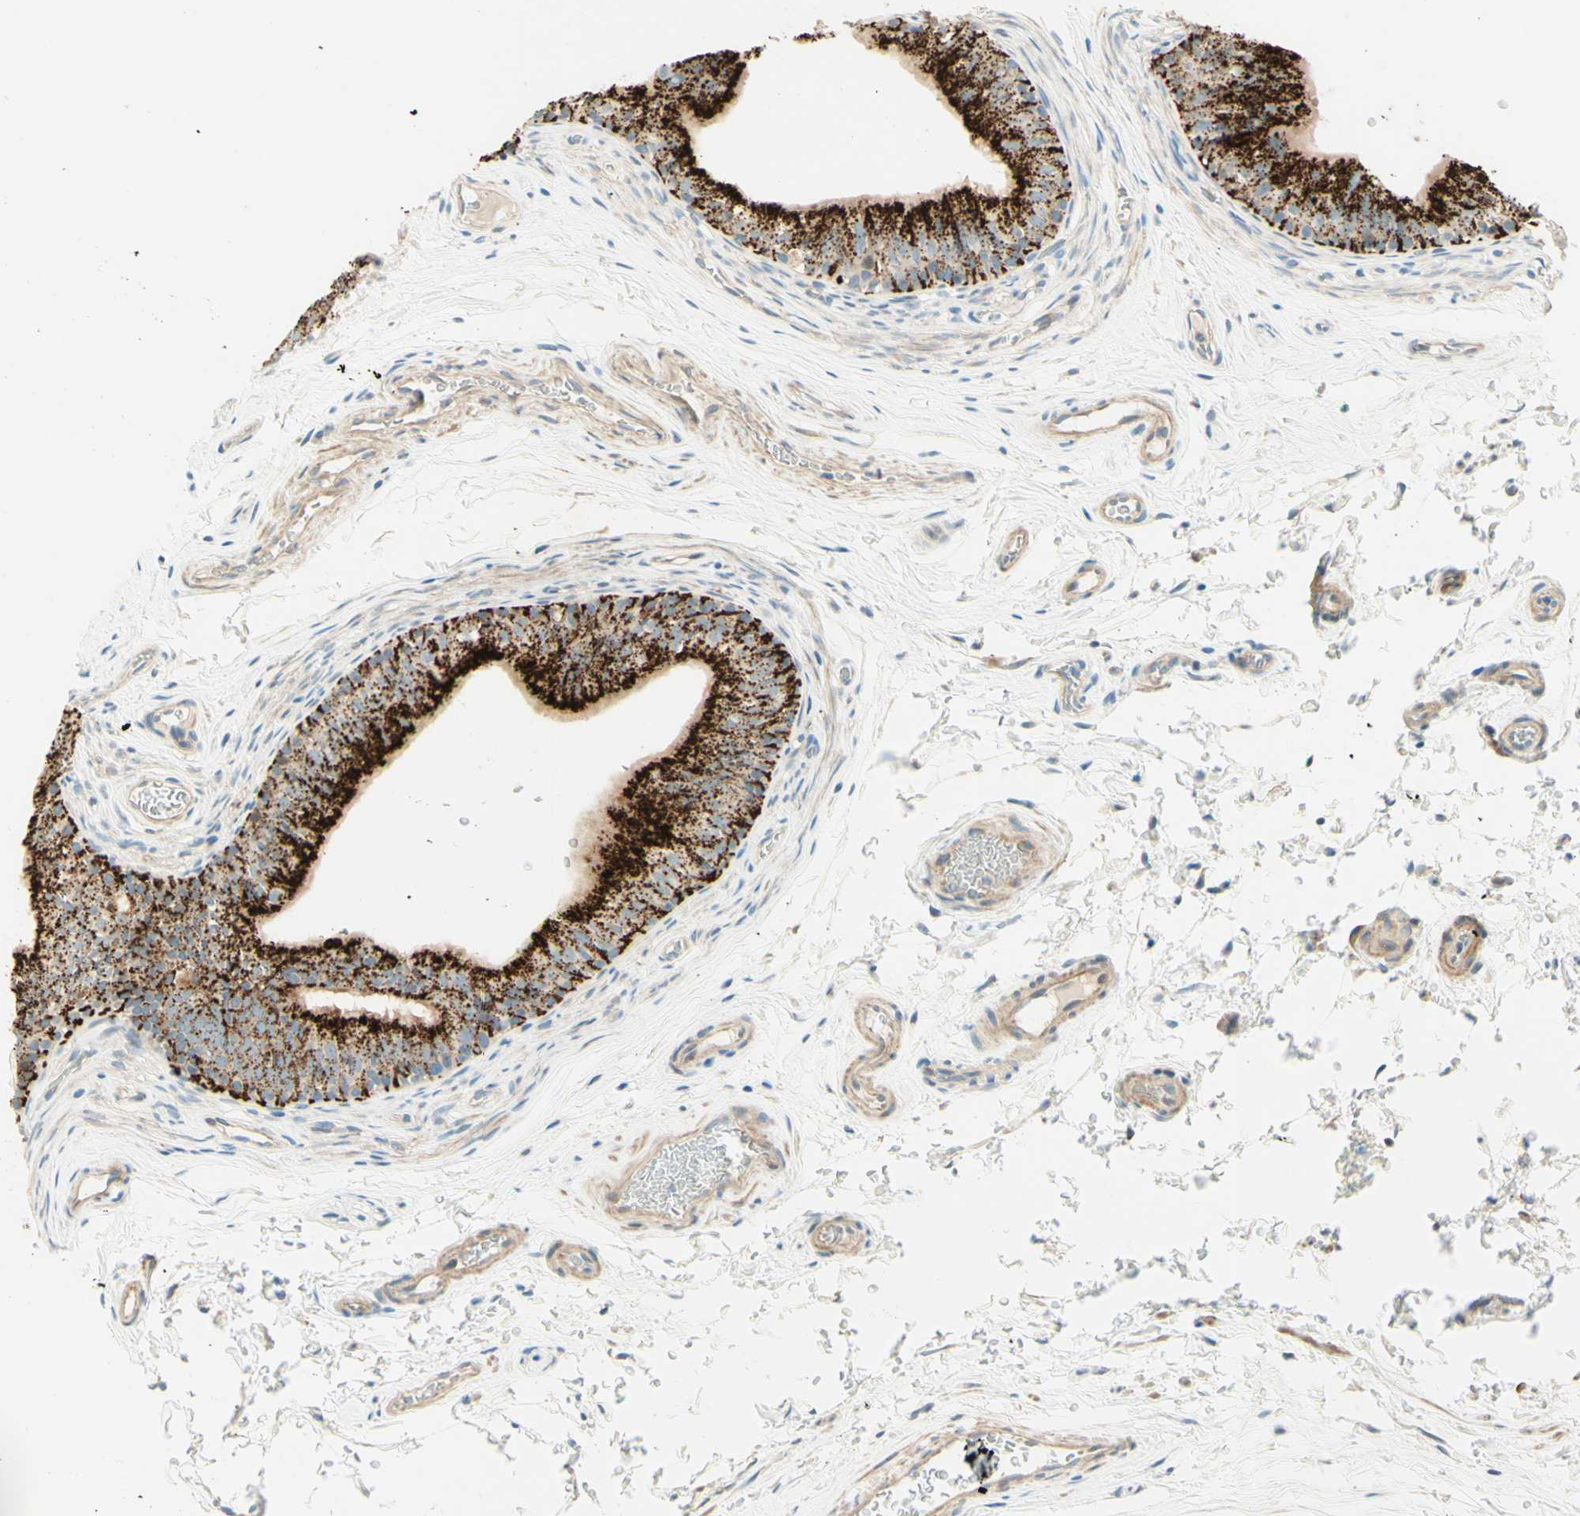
{"staining": {"intensity": "strong", "quantity": ">75%", "location": "cytoplasmic/membranous"}, "tissue": "epididymis", "cell_type": "Glandular cells", "image_type": "normal", "snomed": [{"axis": "morphology", "description": "Normal tissue, NOS"}, {"axis": "topography", "description": "Epididymis"}], "caption": "DAB immunohistochemical staining of unremarkable epididymis displays strong cytoplasmic/membranous protein staining in about >75% of glandular cells. Nuclei are stained in blue.", "gene": "PROM1", "patient": {"sex": "male", "age": 36}}